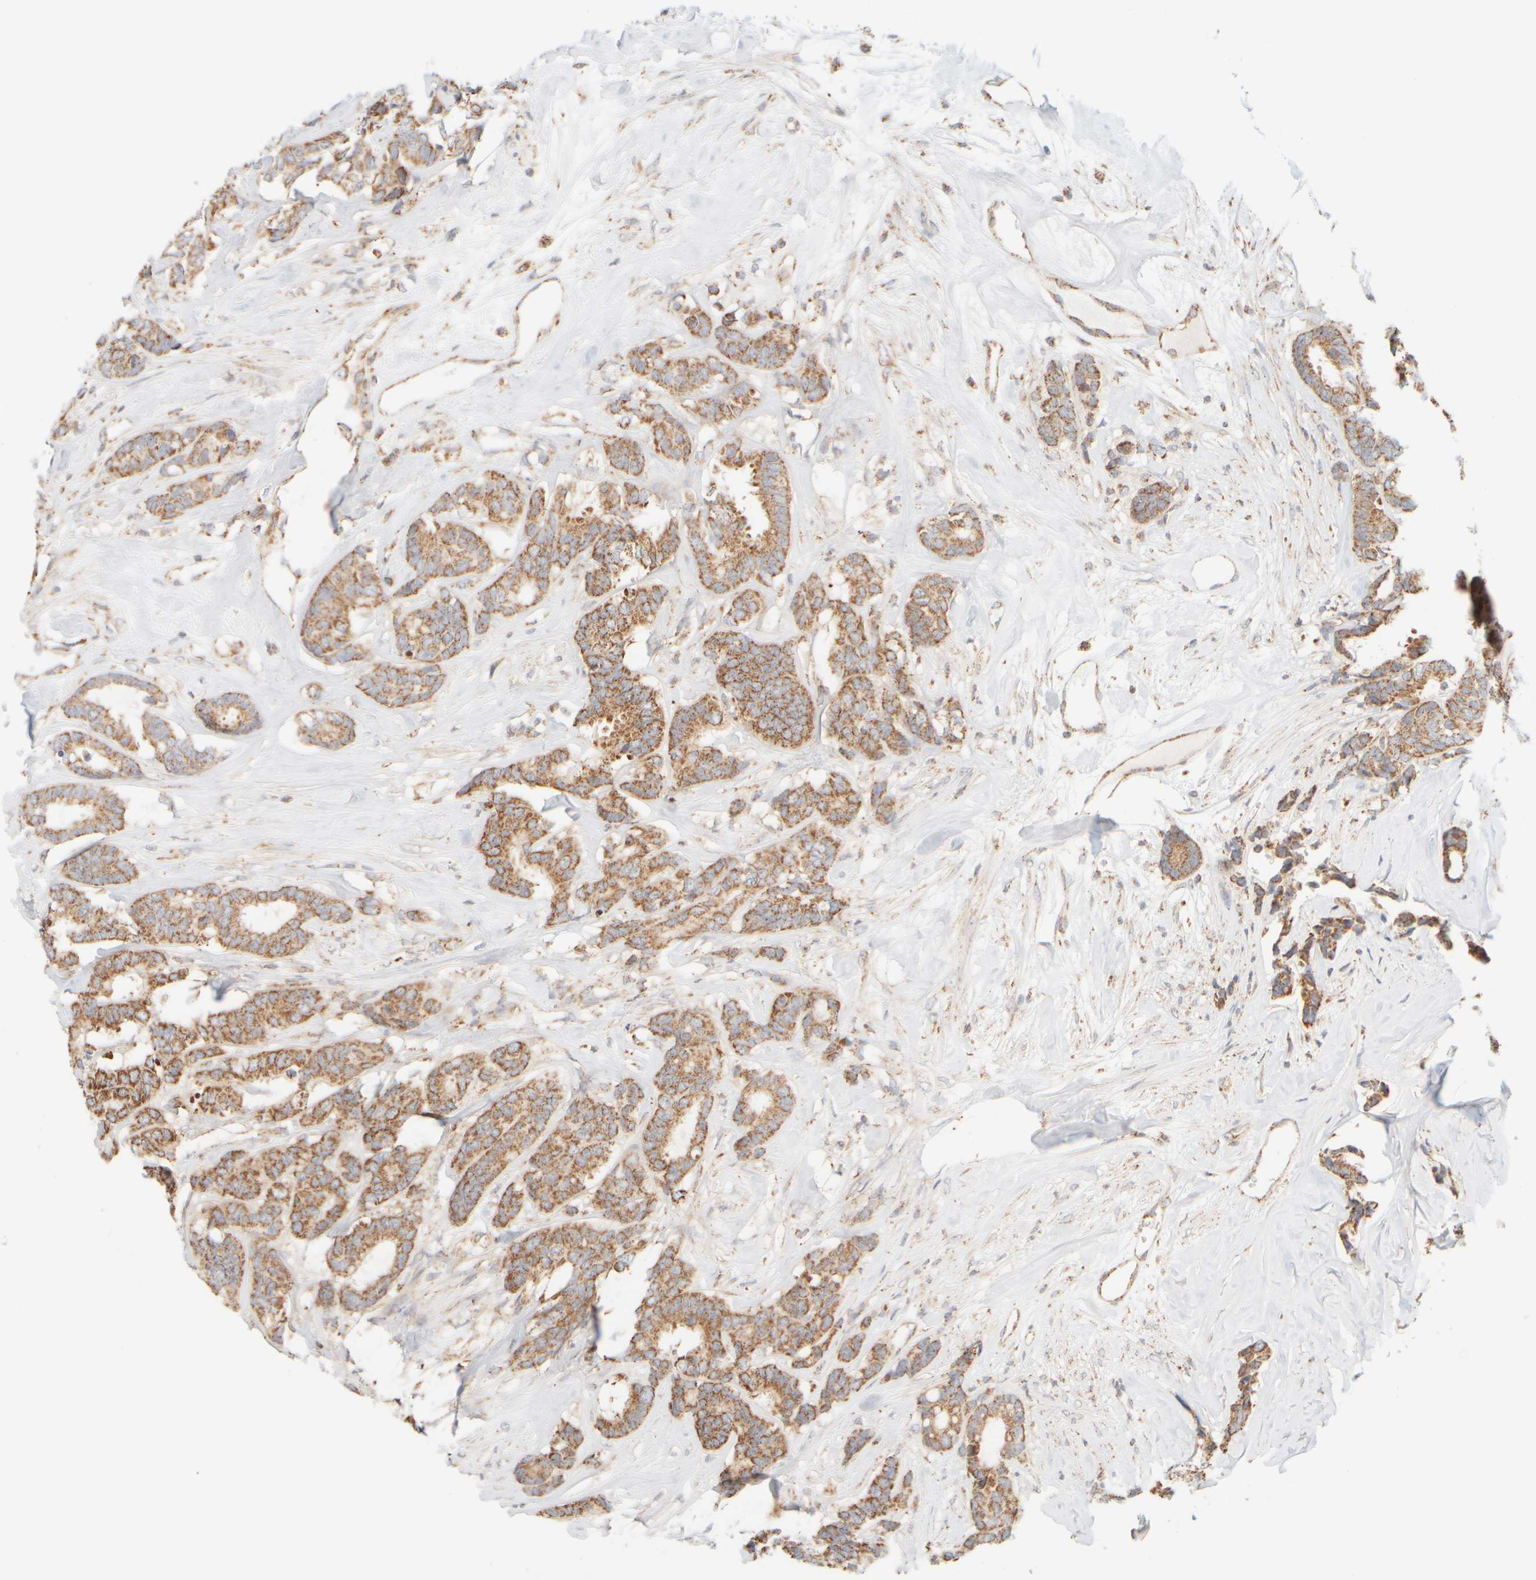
{"staining": {"intensity": "moderate", "quantity": ">75%", "location": "cytoplasmic/membranous"}, "tissue": "breast cancer", "cell_type": "Tumor cells", "image_type": "cancer", "snomed": [{"axis": "morphology", "description": "Duct carcinoma"}, {"axis": "topography", "description": "Breast"}], "caption": "Moderate cytoplasmic/membranous protein staining is identified in about >75% of tumor cells in breast cancer.", "gene": "APBB2", "patient": {"sex": "female", "age": 87}}